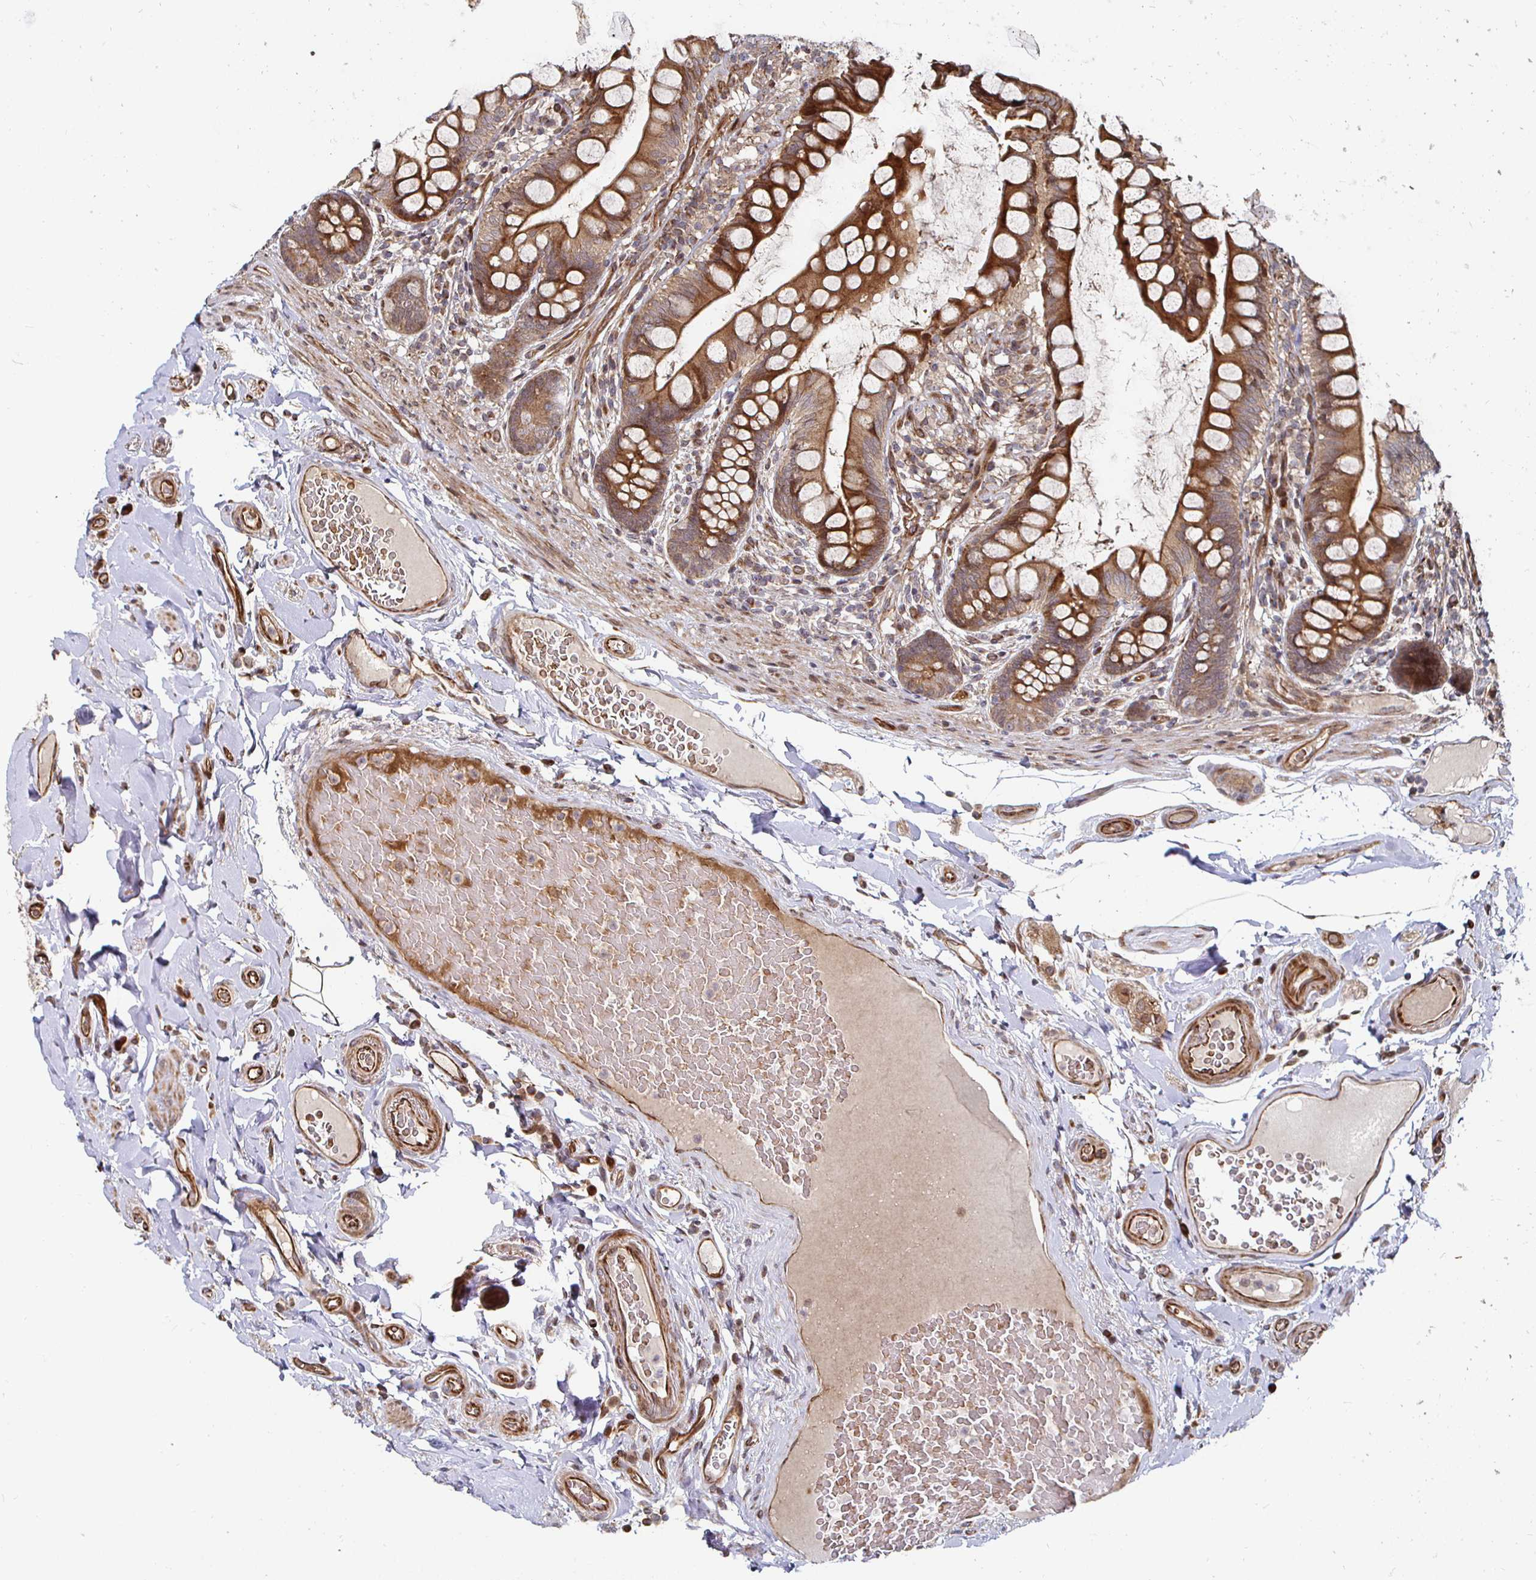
{"staining": {"intensity": "strong", "quantity": ">75%", "location": "cytoplasmic/membranous"}, "tissue": "small intestine", "cell_type": "Glandular cells", "image_type": "normal", "snomed": [{"axis": "morphology", "description": "Normal tissue, NOS"}, {"axis": "topography", "description": "Small intestine"}], "caption": "Immunohistochemistry (DAB (3,3'-diaminobenzidine)) staining of normal human small intestine shows strong cytoplasmic/membranous protein positivity in approximately >75% of glandular cells. The staining was performed using DAB (3,3'-diaminobenzidine), with brown indicating positive protein expression. Nuclei are stained blue with hematoxylin.", "gene": "TBKBP1", "patient": {"sex": "male", "age": 70}}